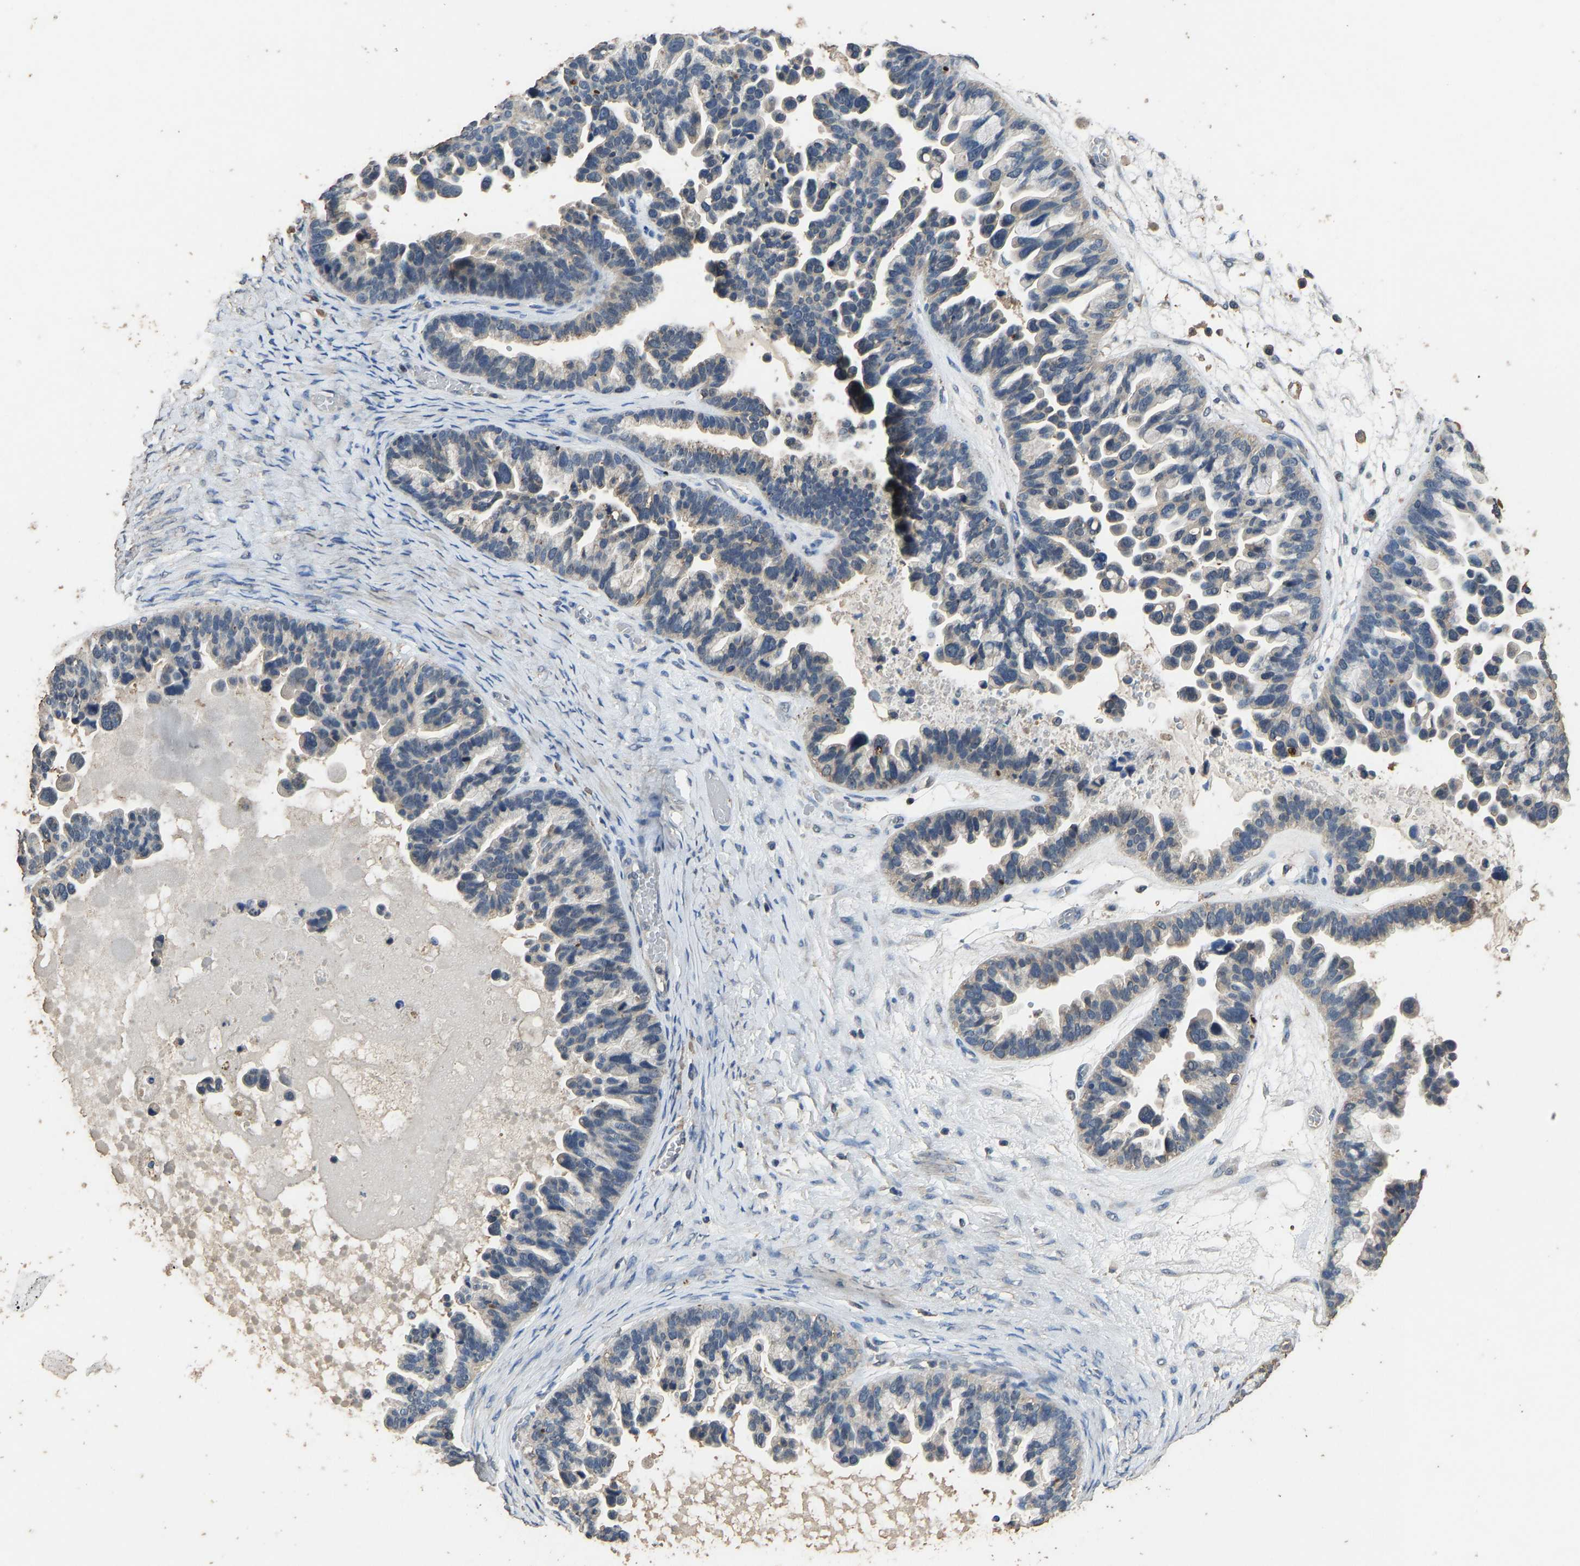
{"staining": {"intensity": "negative", "quantity": "none", "location": "none"}, "tissue": "ovarian cancer", "cell_type": "Tumor cells", "image_type": "cancer", "snomed": [{"axis": "morphology", "description": "Cystadenocarcinoma, serous, NOS"}, {"axis": "topography", "description": "Ovary"}], "caption": "Immunohistochemistry of human ovarian cancer (serous cystadenocarcinoma) displays no expression in tumor cells. (DAB (3,3'-diaminobenzidine) immunohistochemistry (IHC) with hematoxylin counter stain).", "gene": "CIDEC", "patient": {"sex": "female", "age": 56}}